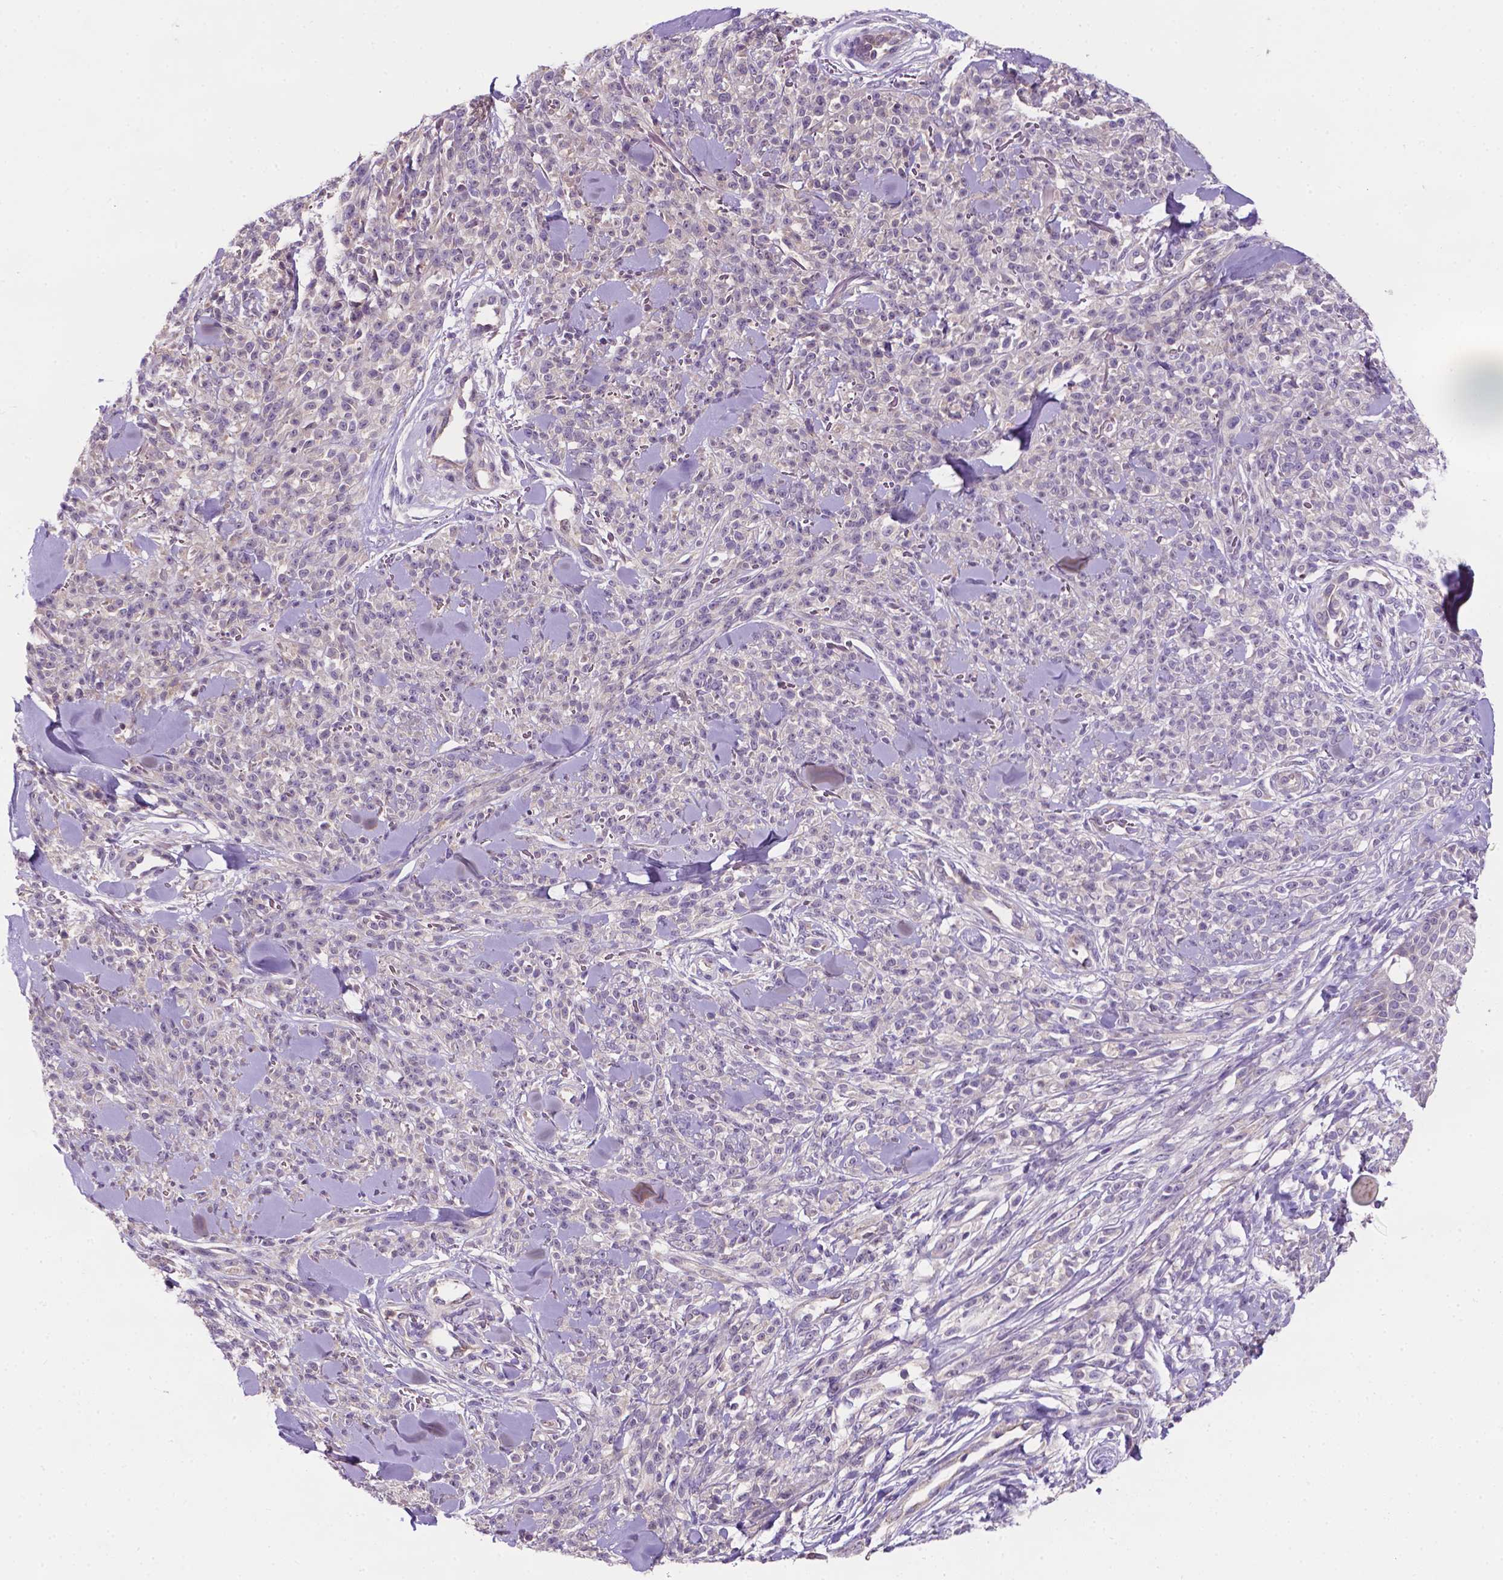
{"staining": {"intensity": "negative", "quantity": "none", "location": "none"}, "tissue": "melanoma", "cell_type": "Tumor cells", "image_type": "cancer", "snomed": [{"axis": "morphology", "description": "Malignant melanoma, NOS"}, {"axis": "topography", "description": "Skin"}, {"axis": "topography", "description": "Skin of trunk"}], "caption": "High magnification brightfield microscopy of malignant melanoma stained with DAB (brown) and counterstained with hematoxylin (blue): tumor cells show no significant positivity.", "gene": "TM4SF20", "patient": {"sex": "male", "age": 74}}